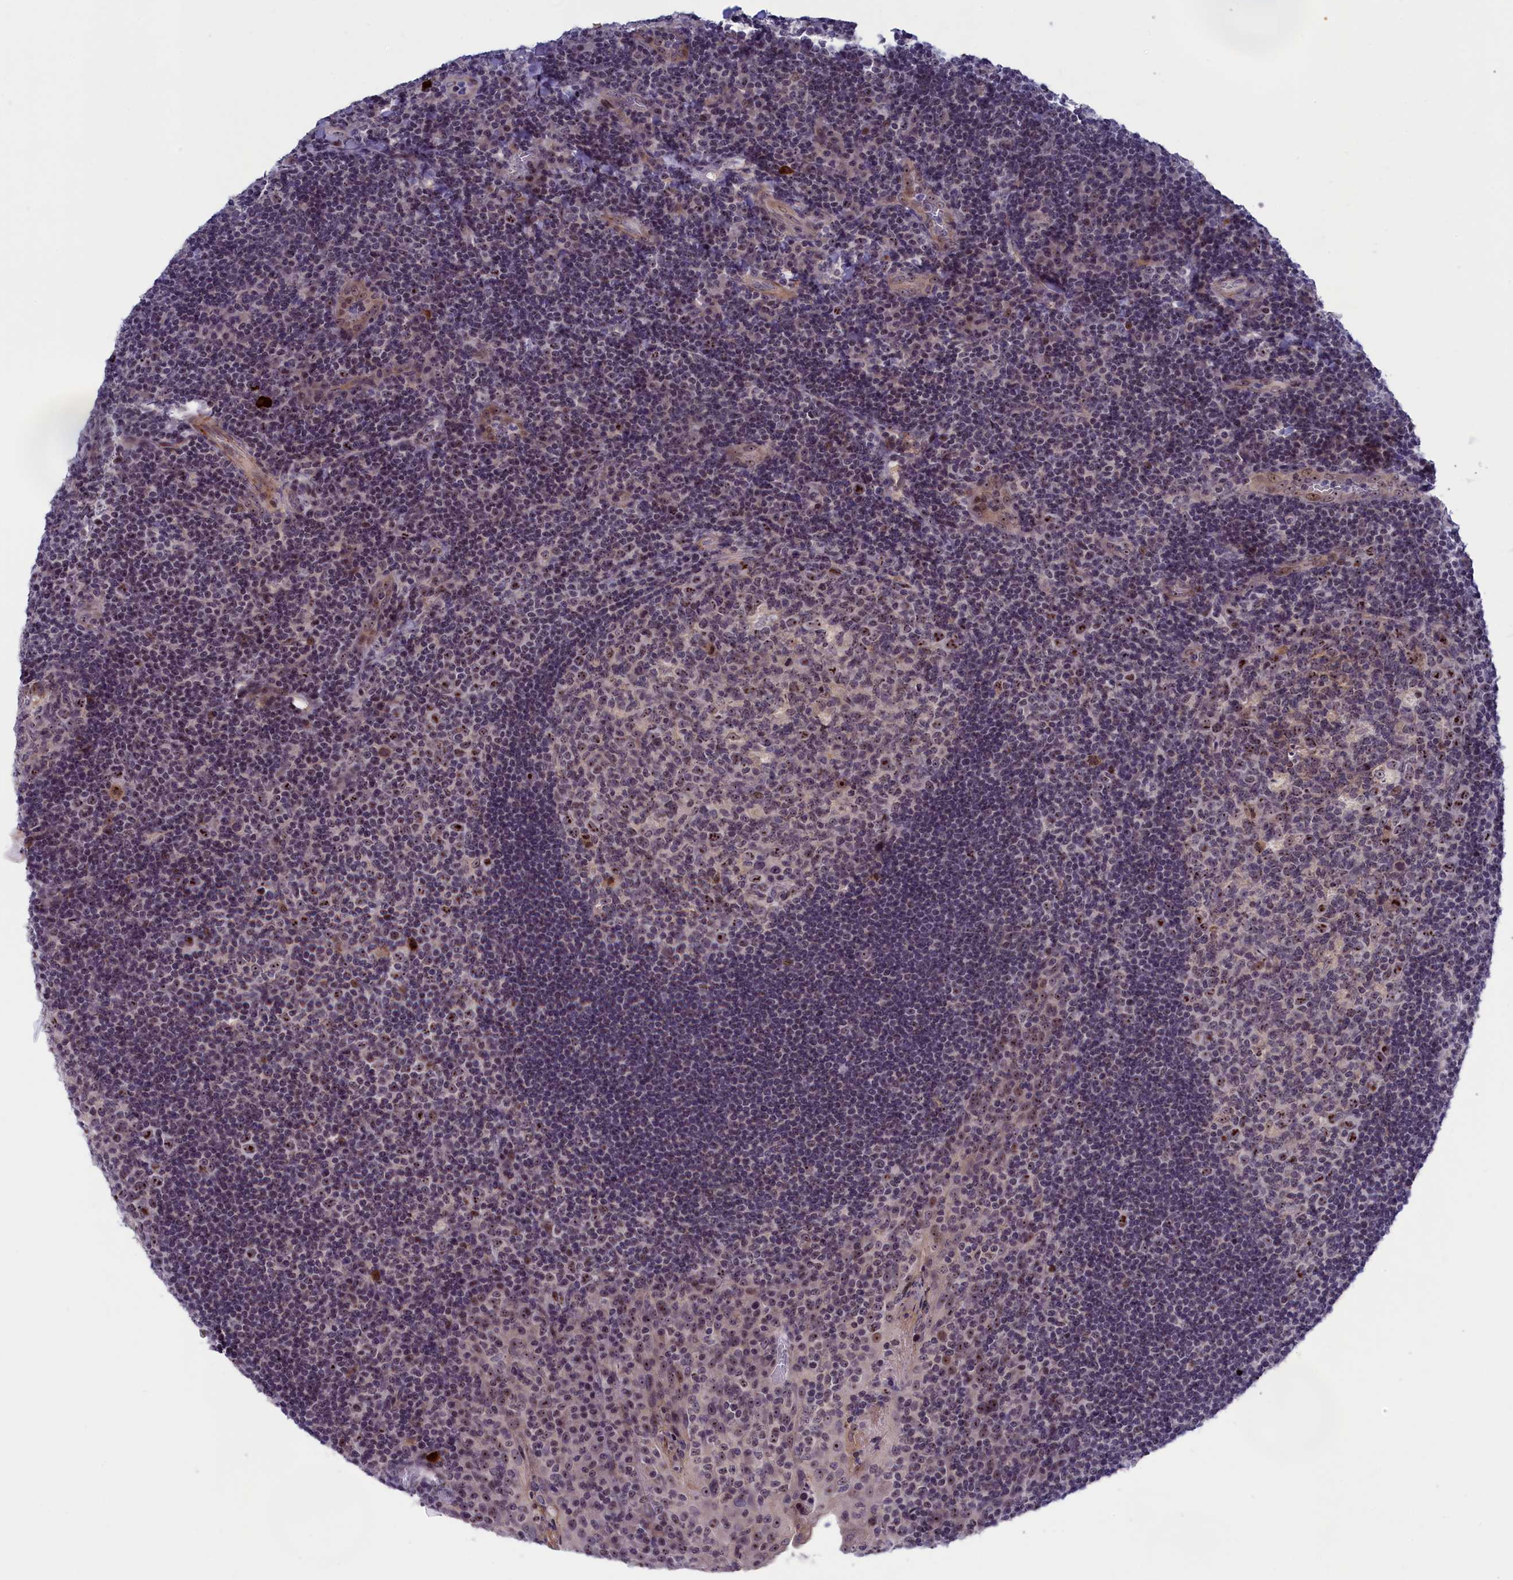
{"staining": {"intensity": "moderate", "quantity": "25%-75%", "location": "nuclear"}, "tissue": "tonsil", "cell_type": "Germinal center cells", "image_type": "normal", "snomed": [{"axis": "morphology", "description": "Normal tissue, NOS"}, {"axis": "topography", "description": "Tonsil"}], "caption": "This photomicrograph shows immunohistochemistry (IHC) staining of unremarkable tonsil, with medium moderate nuclear staining in about 25%-75% of germinal center cells.", "gene": "PPAN", "patient": {"sex": "male", "age": 17}}